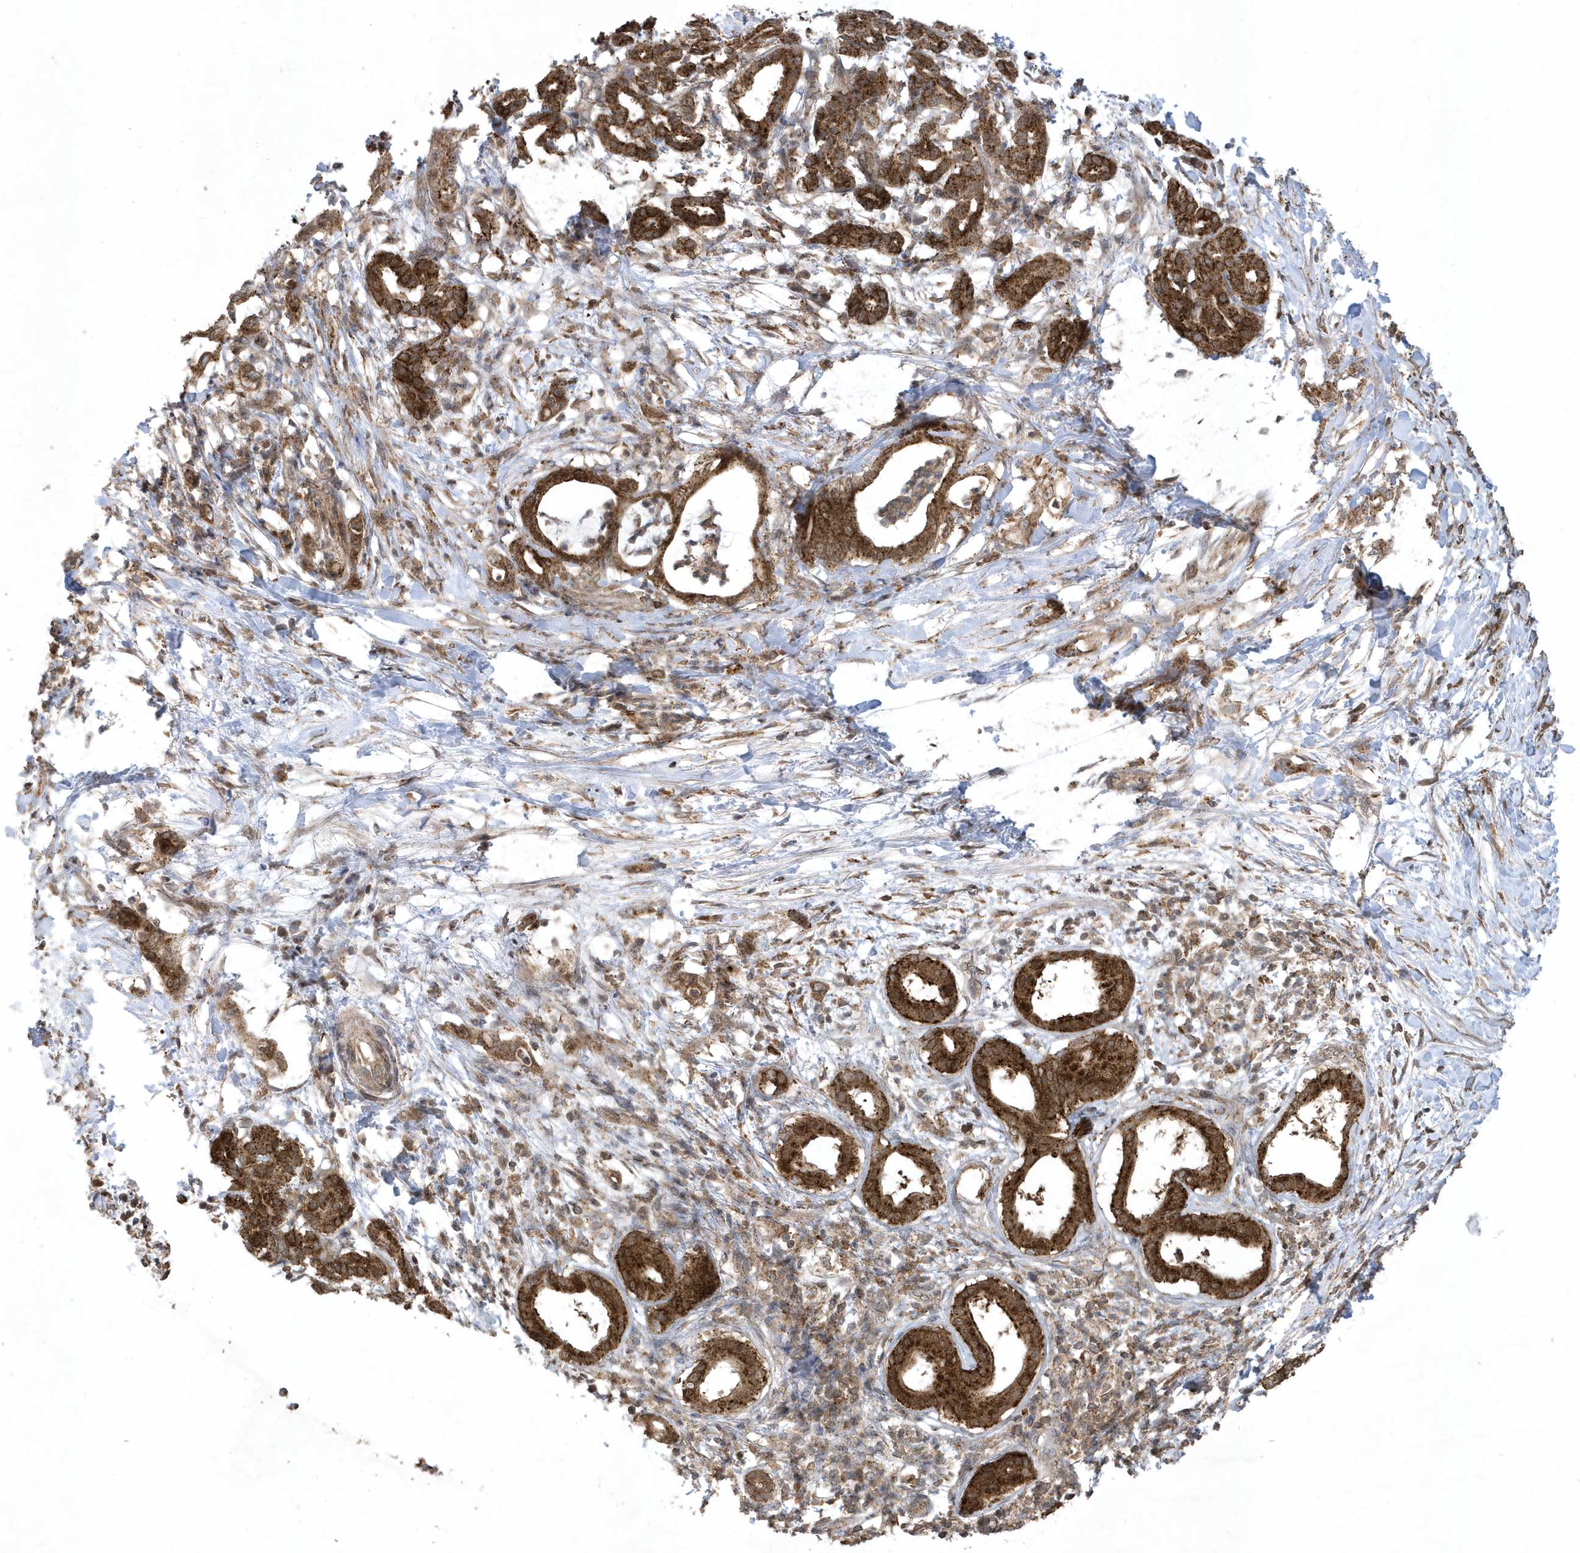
{"staining": {"intensity": "strong", "quantity": ">75%", "location": "cytoplasmic/membranous"}, "tissue": "pancreatic cancer", "cell_type": "Tumor cells", "image_type": "cancer", "snomed": [{"axis": "morphology", "description": "Adenocarcinoma, NOS"}, {"axis": "topography", "description": "Pancreas"}], "caption": "Human pancreatic adenocarcinoma stained for a protein (brown) exhibits strong cytoplasmic/membranous positive positivity in about >75% of tumor cells.", "gene": "STAMBP", "patient": {"sex": "female", "age": 55}}